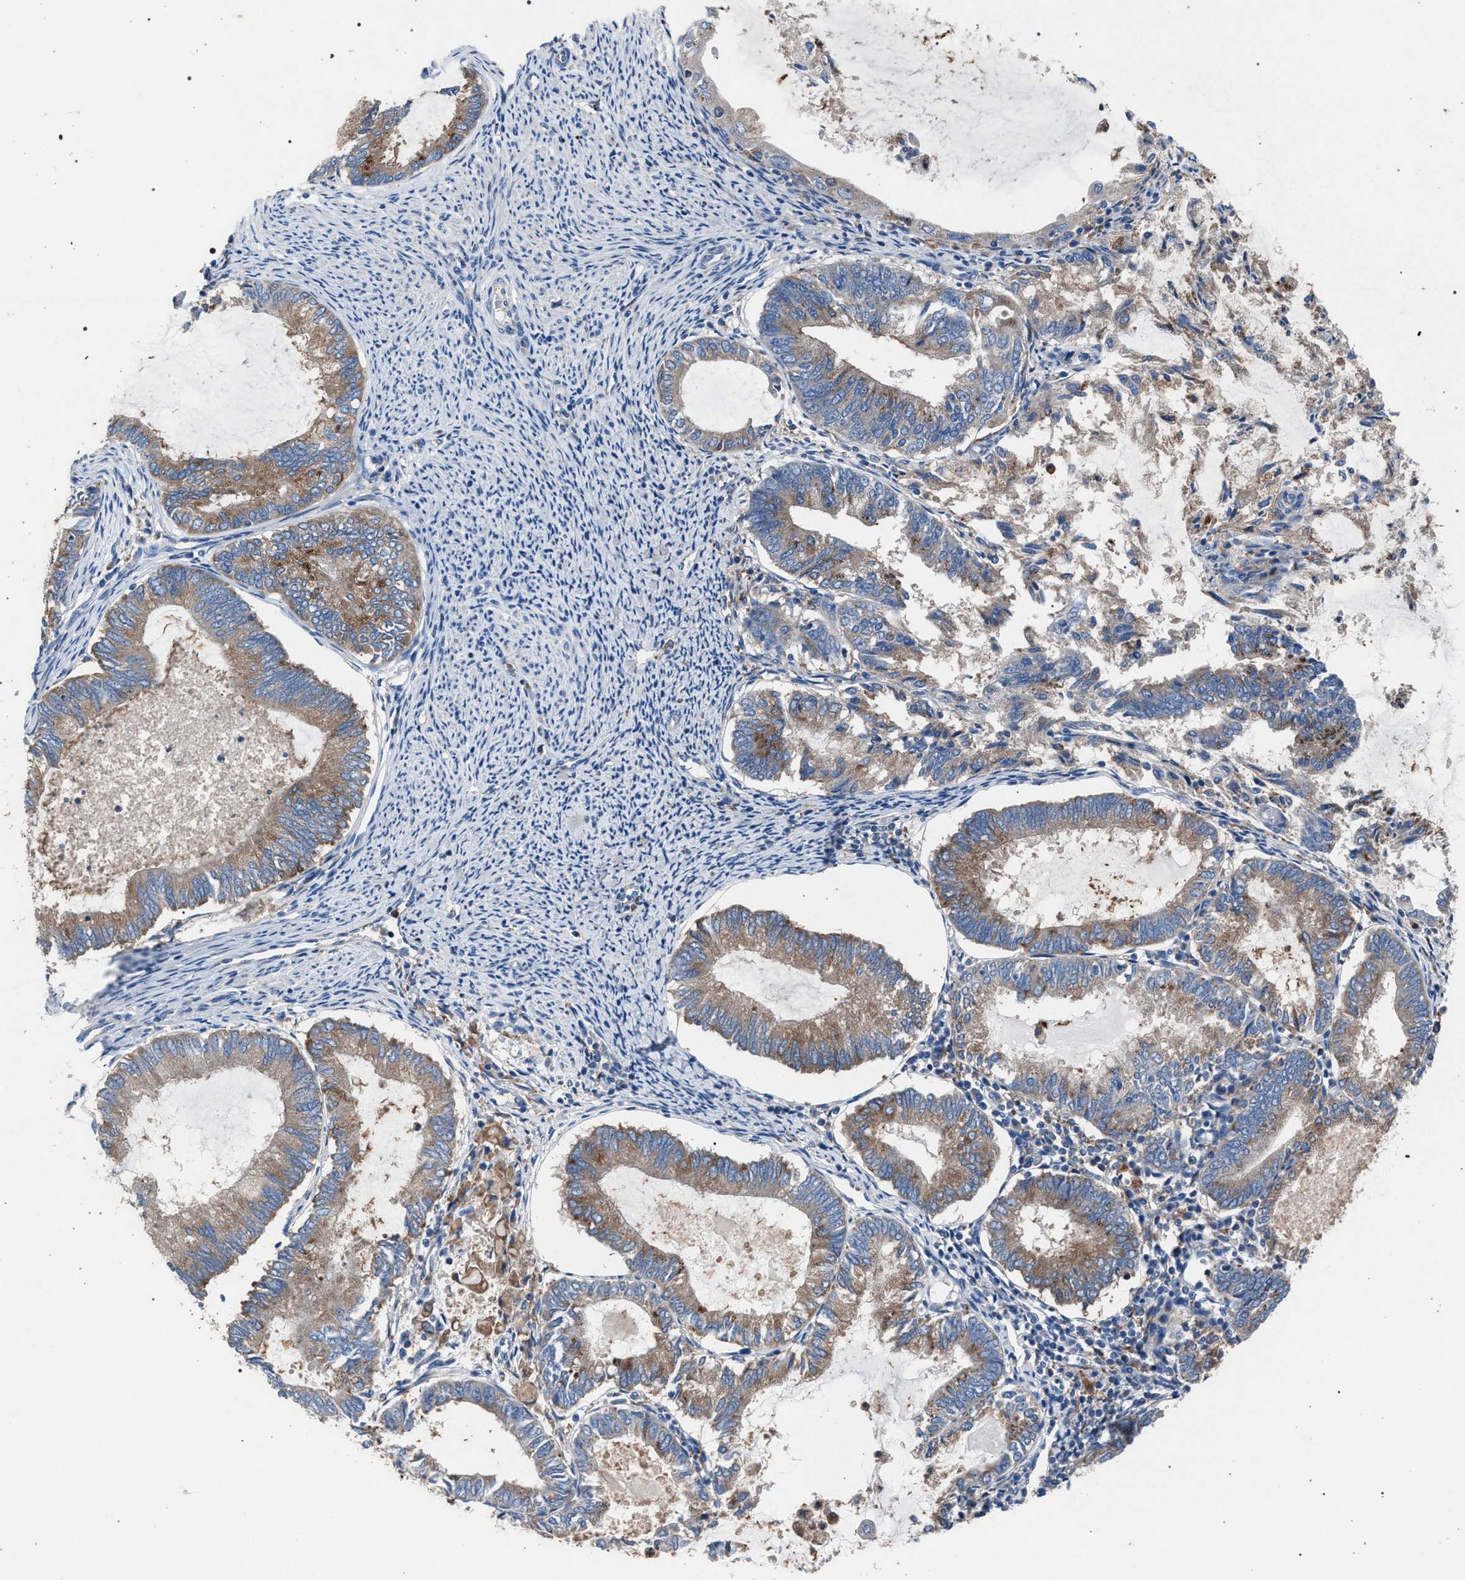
{"staining": {"intensity": "weak", "quantity": ">75%", "location": "cytoplasmic/membranous"}, "tissue": "endometrial cancer", "cell_type": "Tumor cells", "image_type": "cancer", "snomed": [{"axis": "morphology", "description": "Adenocarcinoma, NOS"}, {"axis": "topography", "description": "Endometrium"}], "caption": "Human adenocarcinoma (endometrial) stained for a protein (brown) reveals weak cytoplasmic/membranous positive staining in approximately >75% of tumor cells.", "gene": "ATP6V0A1", "patient": {"sex": "female", "age": 86}}